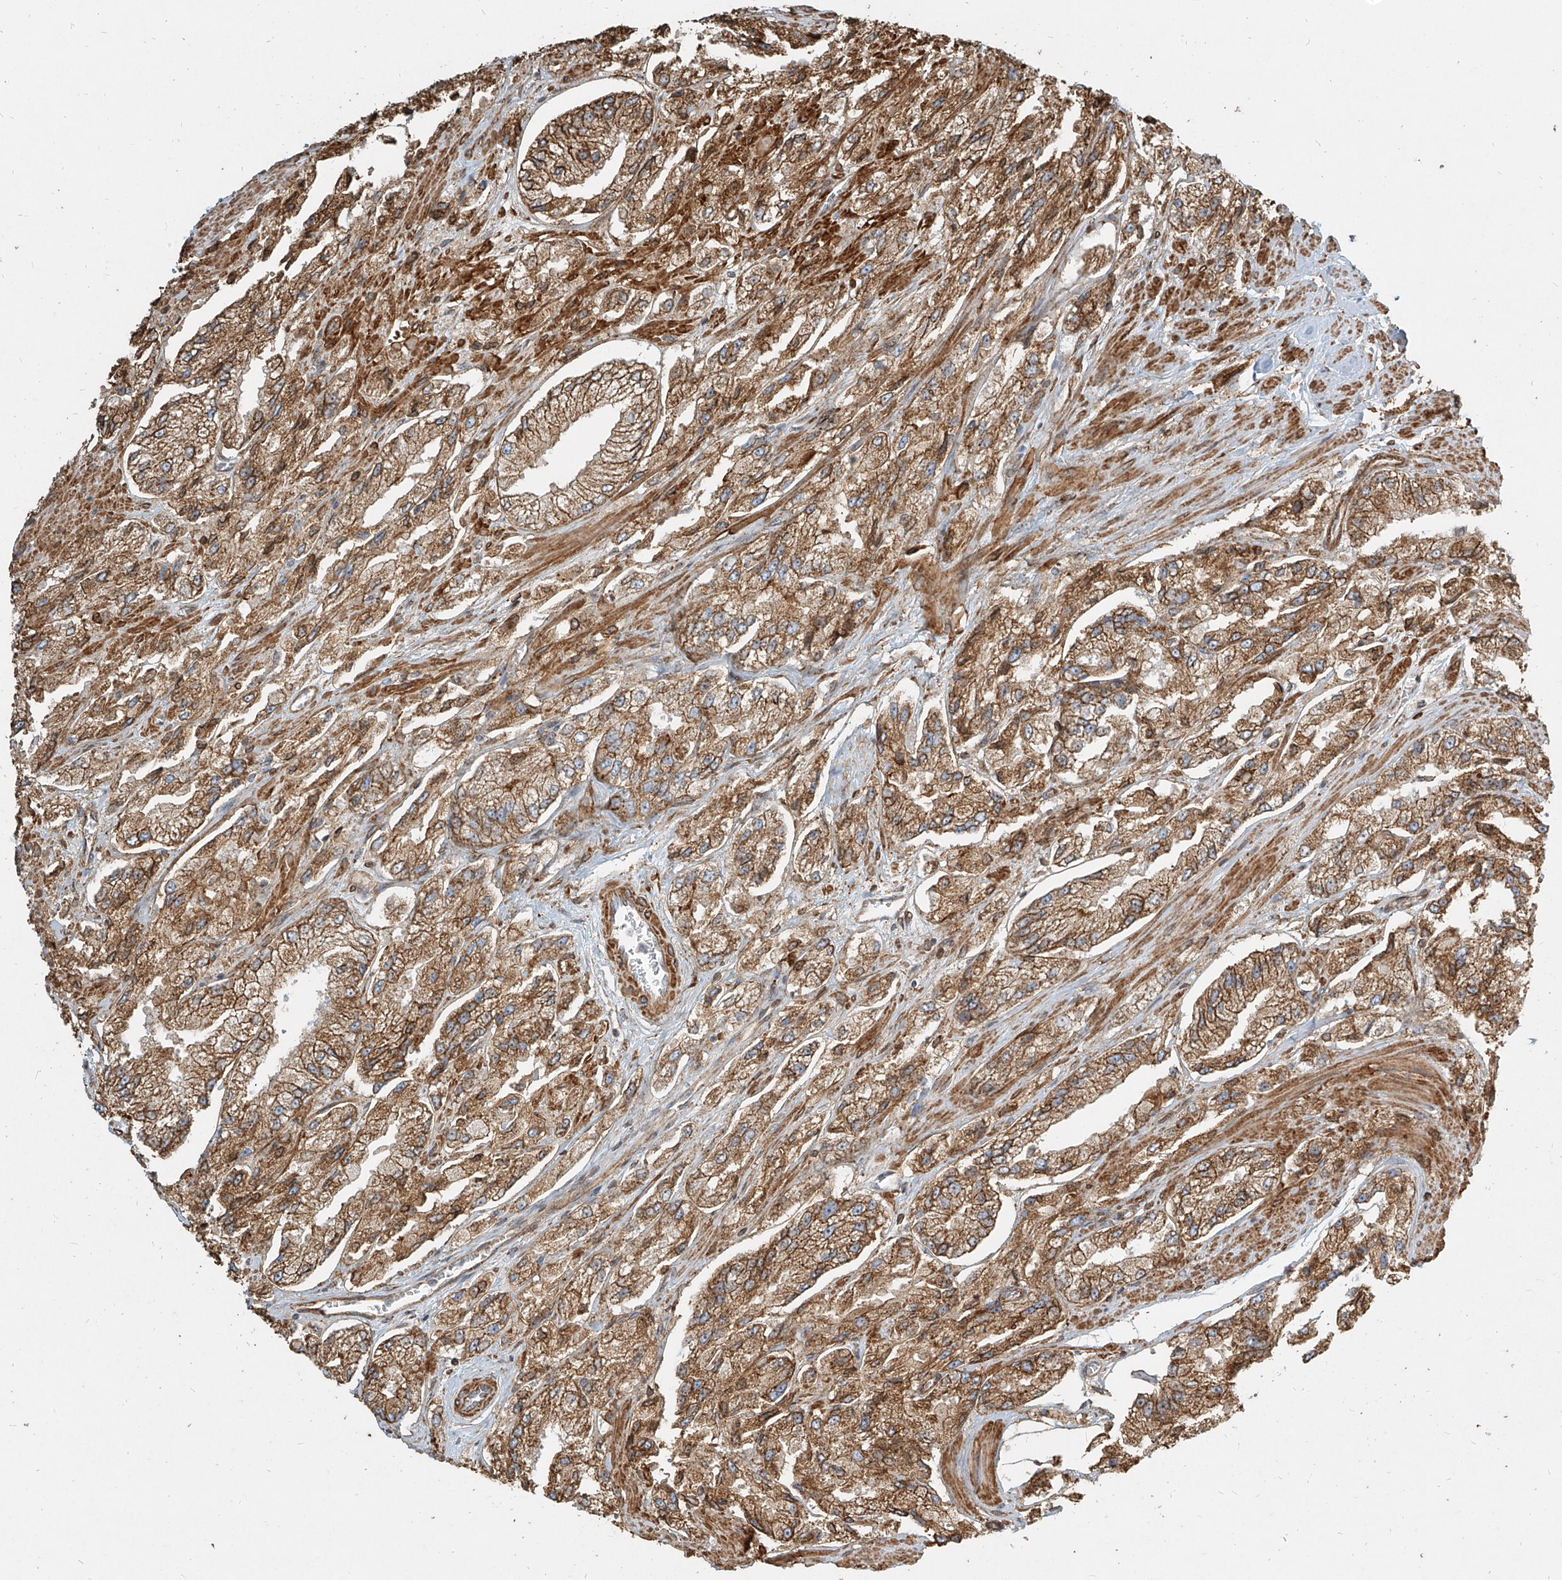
{"staining": {"intensity": "moderate", "quantity": ">75%", "location": "cytoplasmic/membranous"}, "tissue": "prostate cancer", "cell_type": "Tumor cells", "image_type": "cancer", "snomed": [{"axis": "morphology", "description": "Adenocarcinoma, High grade"}, {"axis": "topography", "description": "Prostate"}], "caption": "Immunohistochemical staining of adenocarcinoma (high-grade) (prostate) reveals medium levels of moderate cytoplasmic/membranous staining in about >75% of tumor cells.", "gene": "MTX2", "patient": {"sex": "male", "age": 58}}